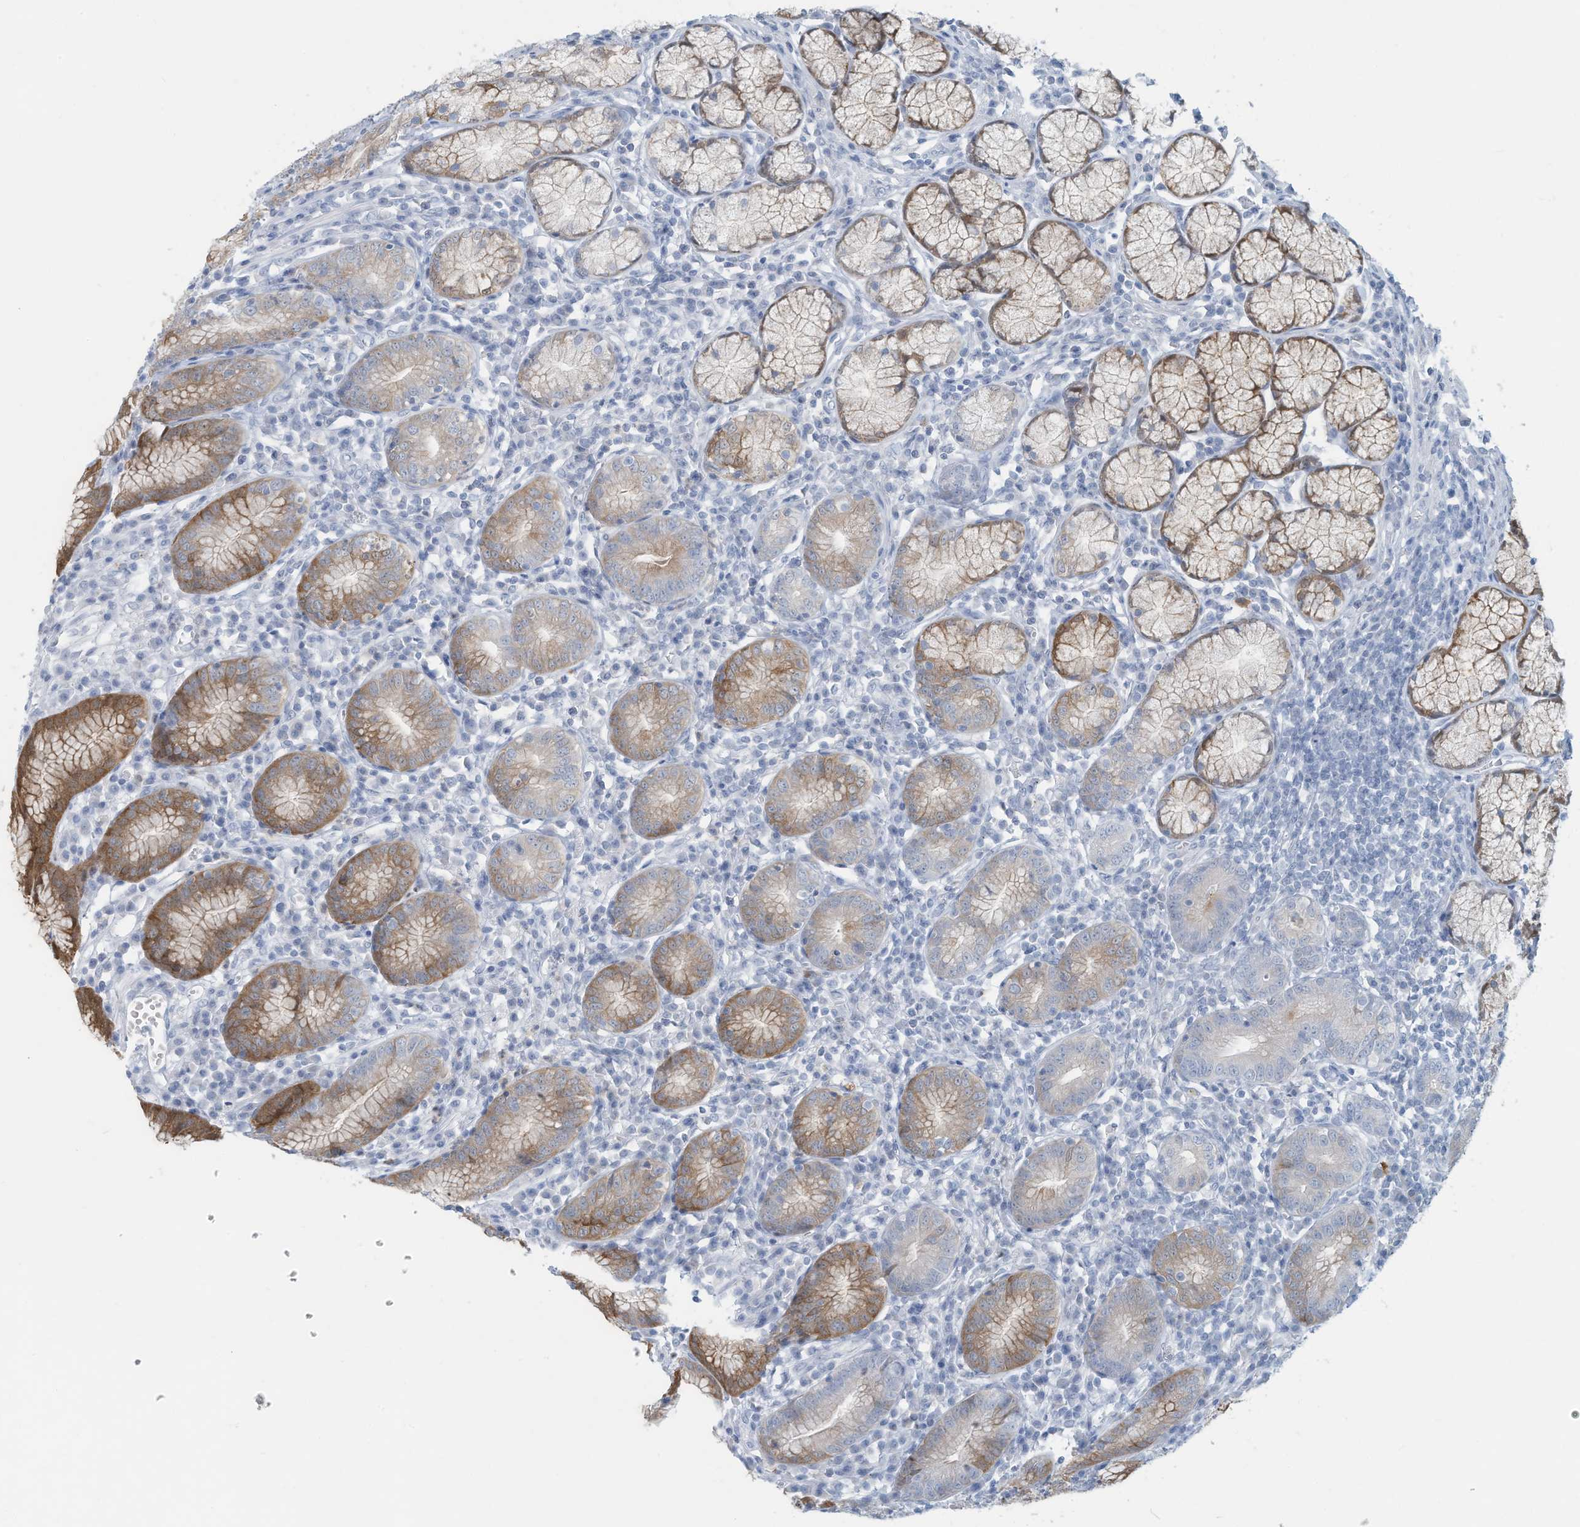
{"staining": {"intensity": "moderate", "quantity": ">75%", "location": "cytoplasmic/membranous,nuclear"}, "tissue": "stomach", "cell_type": "Glandular cells", "image_type": "normal", "snomed": [{"axis": "morphology", "description": "Normal tissue, NOS"}, {"axis": "topography", "description": "Stomach"}], "caption": "Immunohistochemical staining of normal human stomach shows medium levels of moderate cytoplasmic/membranous,nuclear expression in about >75% of glandular cells. The staining was performed using DAB, with brown indicating positive protein expression. Nuclei are stained blue with hematoxylin.", "gene": "ERI2", "patient": {"sex": "male", "age": 55}}